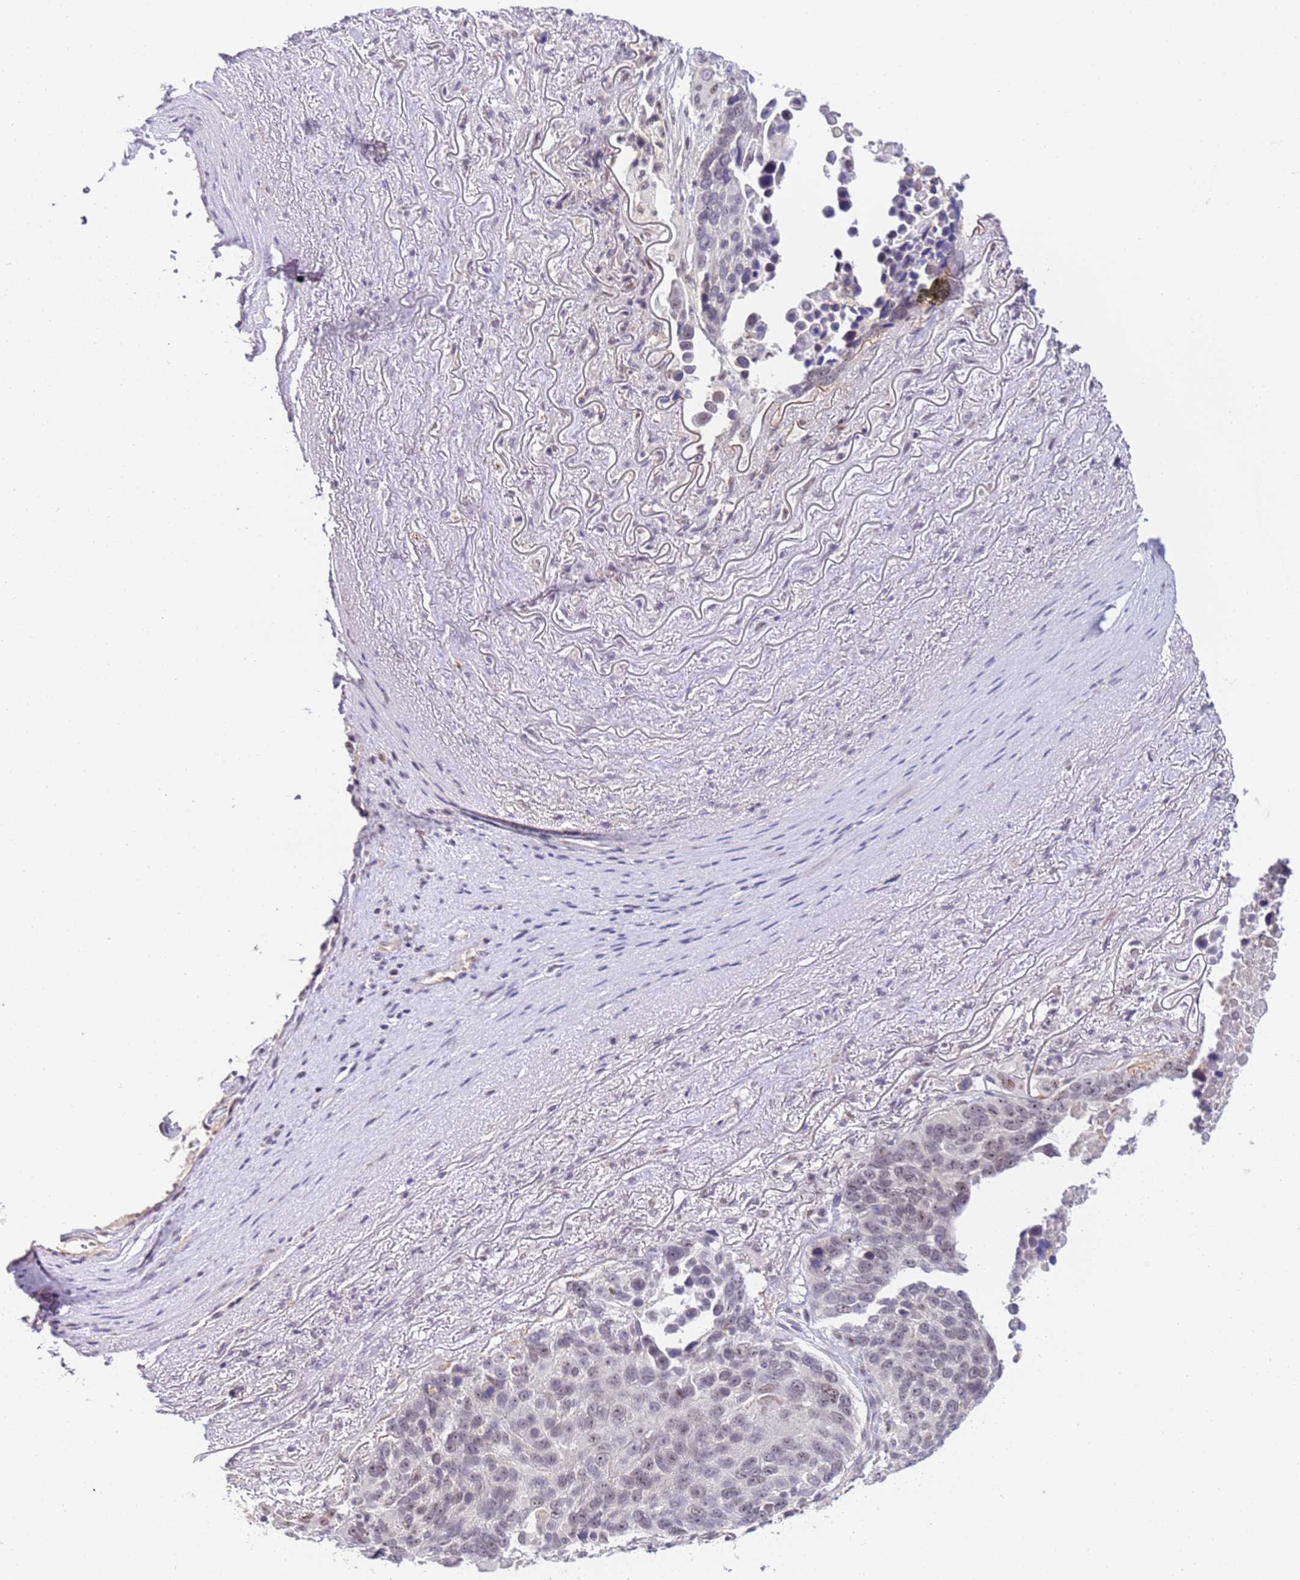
{"staining": {"intensity": "weak", "quantity": "<25%", "location": "nuclear"}, "tissue": "lung cancer", "cell_type": "Tumor cells", "image_type": "cancer", "snomed": [{"axis": "morphology", "description": "Normal tissue, NOS"}, {"axis": "morphology", "description": "Squamous cell carcinoma, NOS"}, {"axis": "topography", "description": "Lymph node"}, {"axis": "topography", "description": "Lung"}], "caption": "Tumor cells are negative for brown protein staining in lung cancer. The staining is performed using DAB brown chromogen with nuclei counter-stained in using hematoxylin.", "gene": "LSM3", "patient": {"sex": "male", "age": 66}}